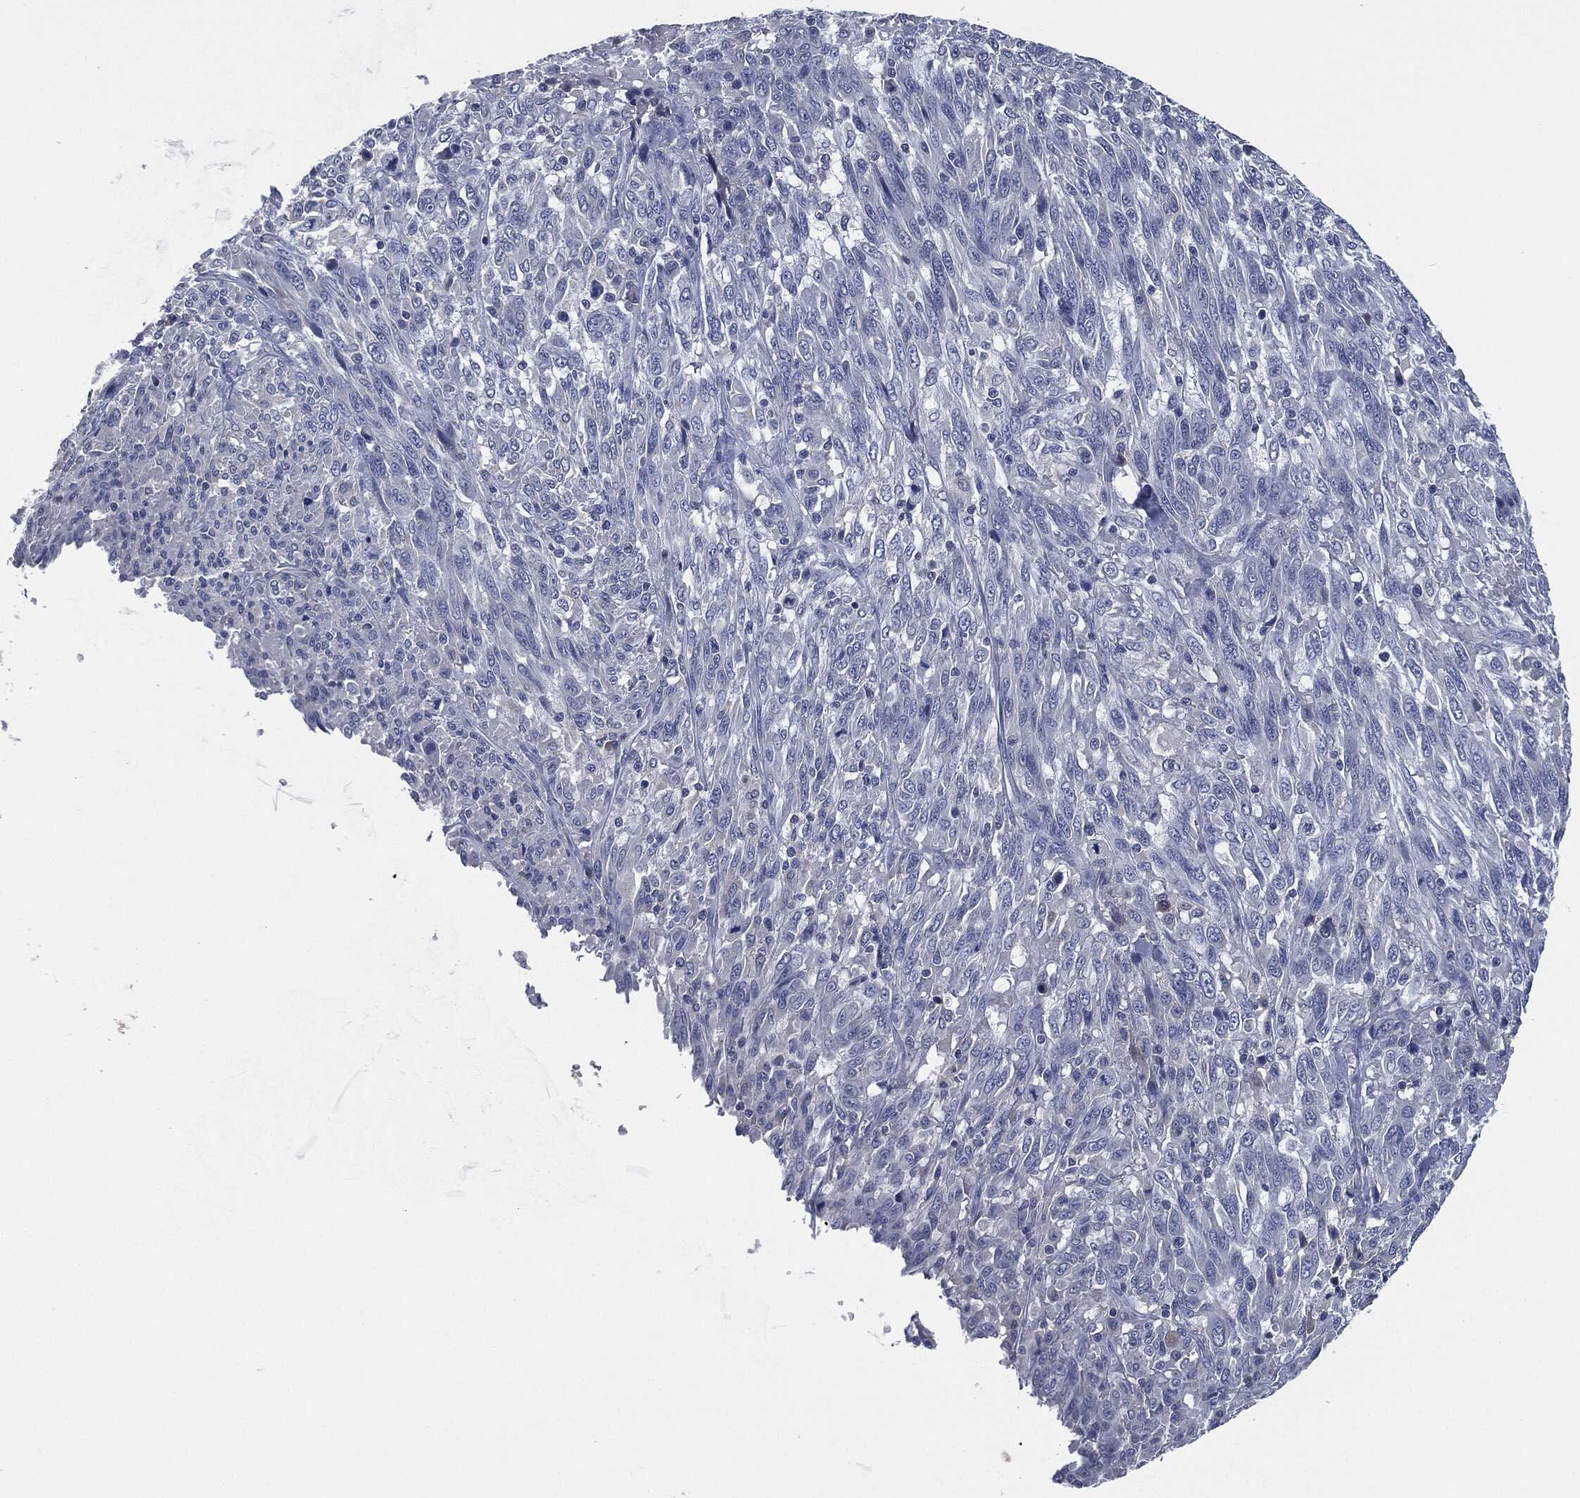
{"staining": {"intensity": "negative", "quantity": "none", "location": "none"}, "tissue": "melanoma", "cell_type": "Tumor cells", "image_type": "cancer", "snomed": [{"axis": "morphology", "description": "Malignant melanoma, NOS"}, {"axis": "topography", "description": "Skin"}], "caption": "Tumor cells show no significant positivity in melanoma. (DAB (3,3'-diaminobenzidine) immunohistochemistry (IHC), high magnification).", "gene": "IL2RG", "patient": {"sex": "female", "age": 91}}